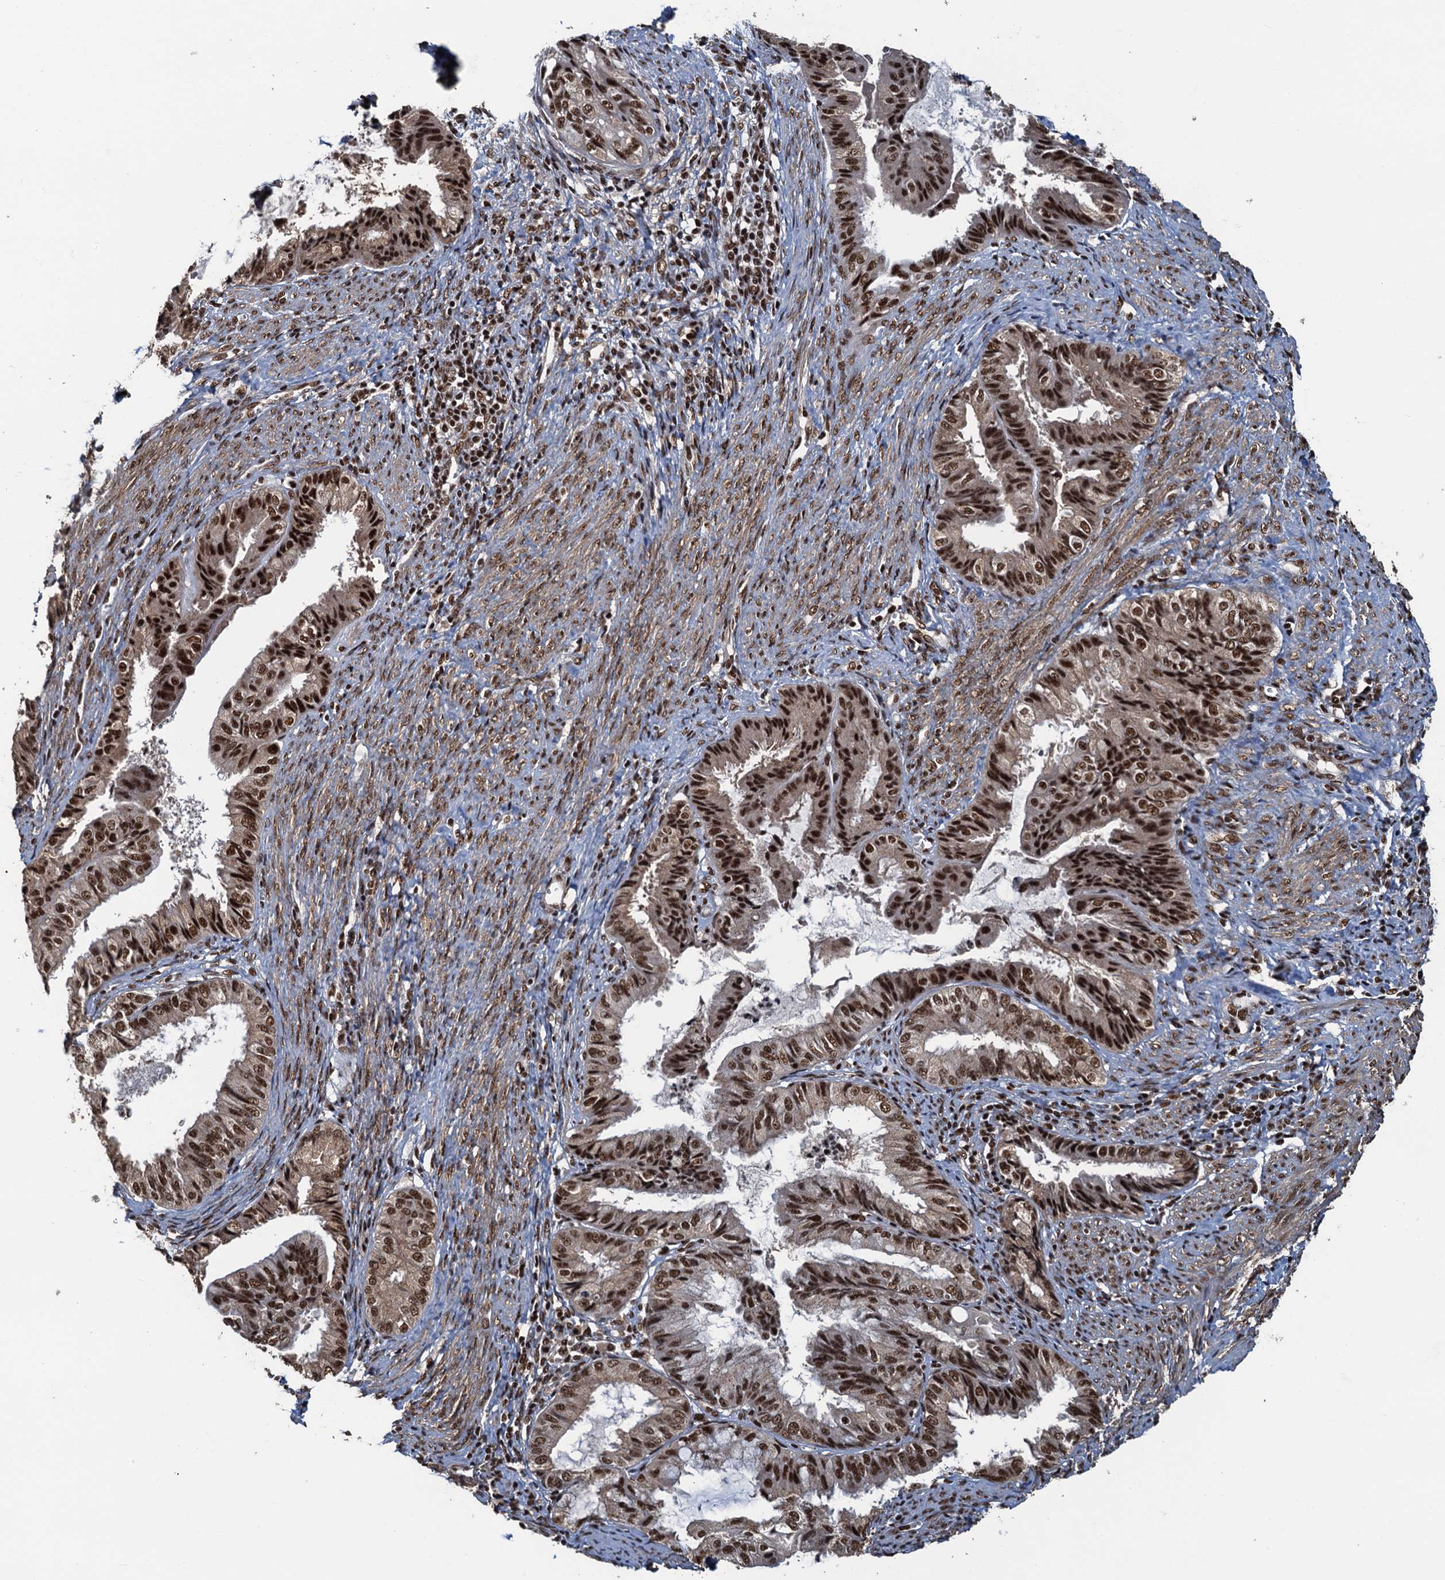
{"staining": {"intensity": "strong", "quantity": "25%-75%", "location": "nuclear"}, "tissue": "endometrial cancer", "cell_type": "Tumor cells", "image_type": "cancer", "snomed": [{"axis": "morphology", "description": "Adenocarcinoma, NOS"}, {"axis": "topography", "description": "Endometrium"}], "caption": "About 25%-75% of tumor cells in human endometrial cancer reveal strong nuclear protein positivity as visualized by brown immunohistochemical staining.", "gene": "ZC3H18", "patient": {"sex": "female", "age": 86}}